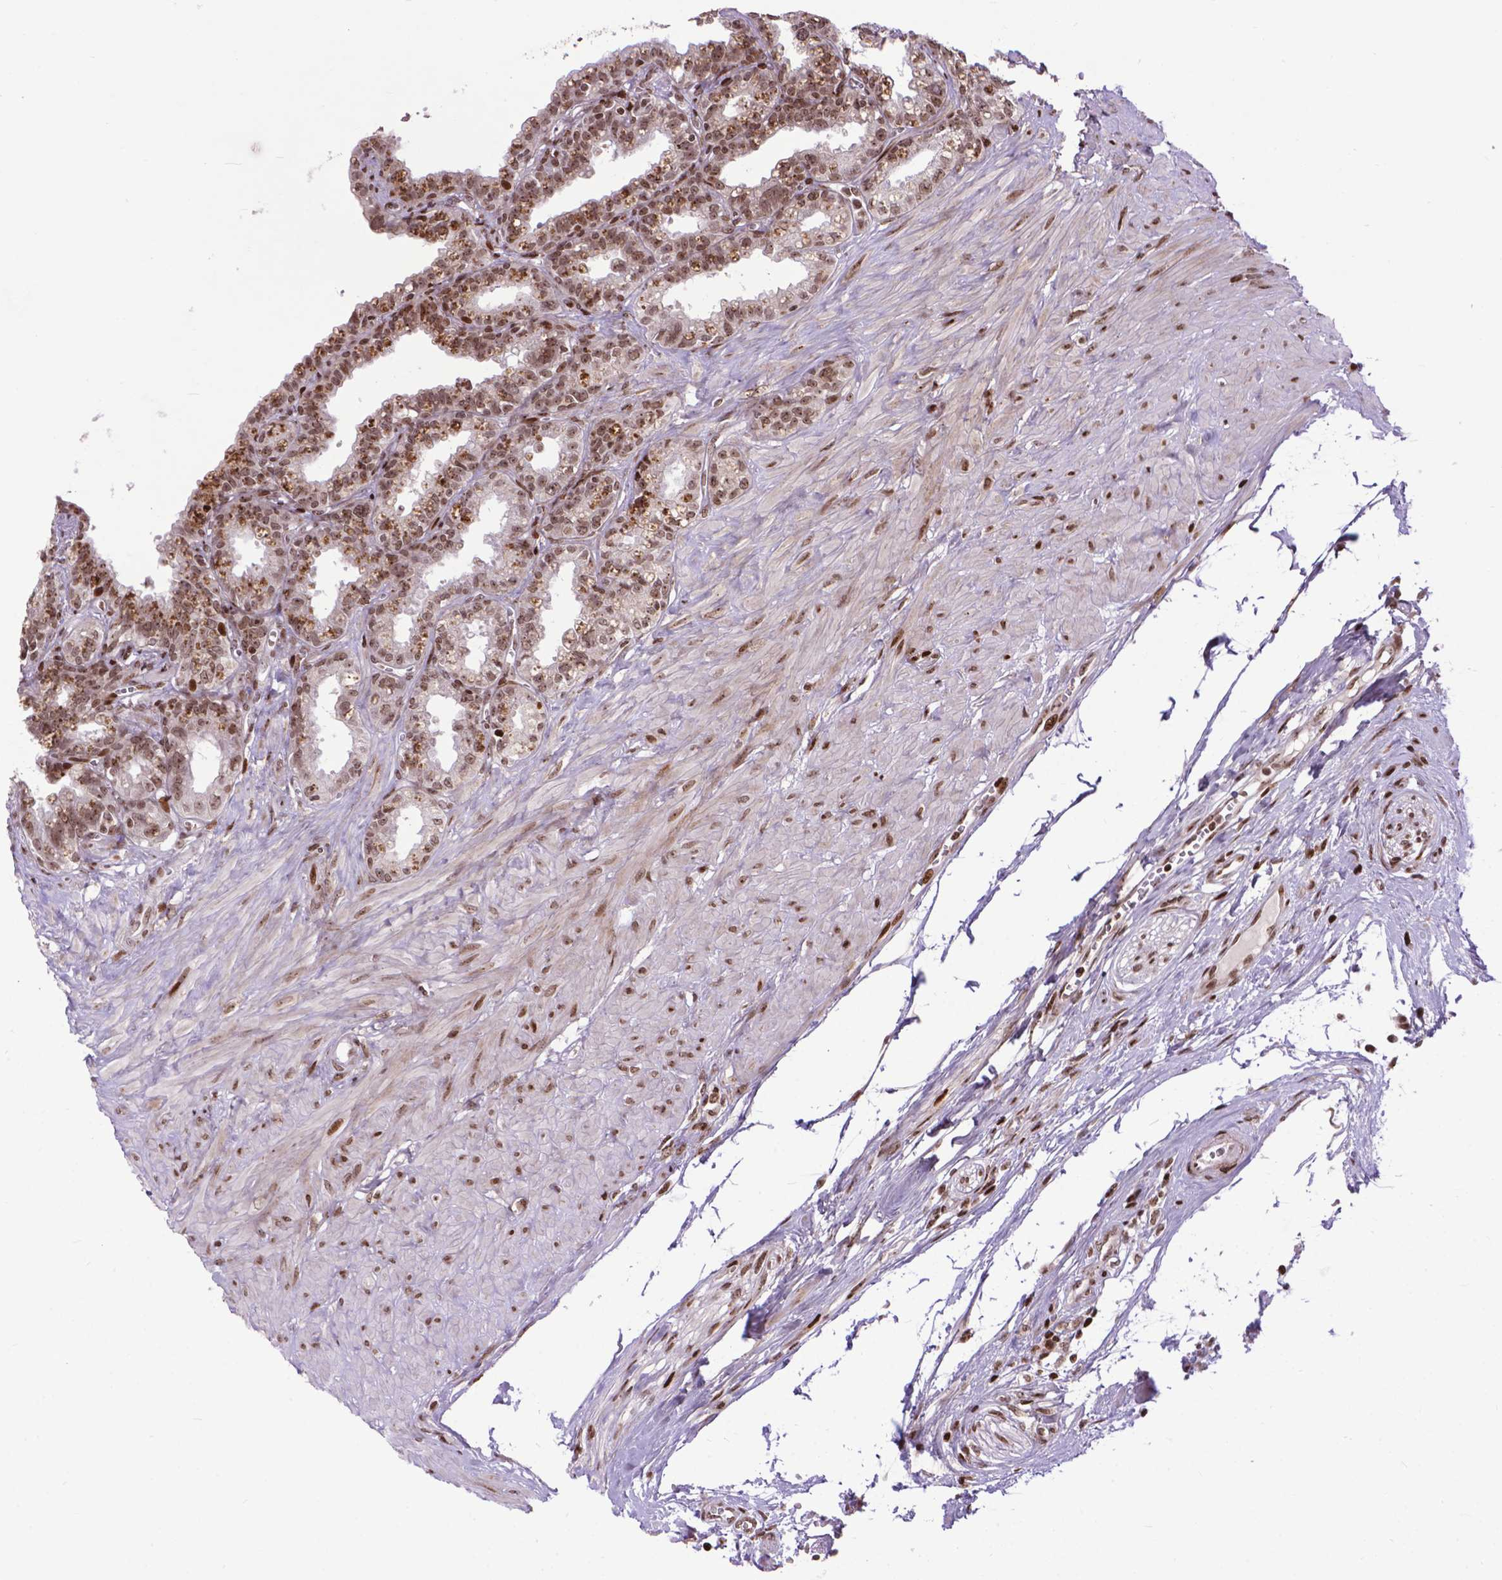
{"staining": {"intensity": "weak", "quantity": ">75%", "location": "nuclear"}, "tissue": "seminal vesicle", "cell_type": "Glandular cells", "image_type": "normal", "snomed": [{"axis": "morphology", "description": "Normal tissue, NOS"}, {"axis": "morphology", "description": "Urothelial carcinoma, NOS"}, {"axis": "topography", "description": "Urinary bladder"}, {"axis": "topography", "description": "Seminal veicle"}], "caption": "DAB immunohistochemical staining of benign seminal vesicle exhibits weak nuclear protein positivity in about >75% of glandular cells.", "gene": "AMER1", "patient": {"sex": "male", "age": 76}}